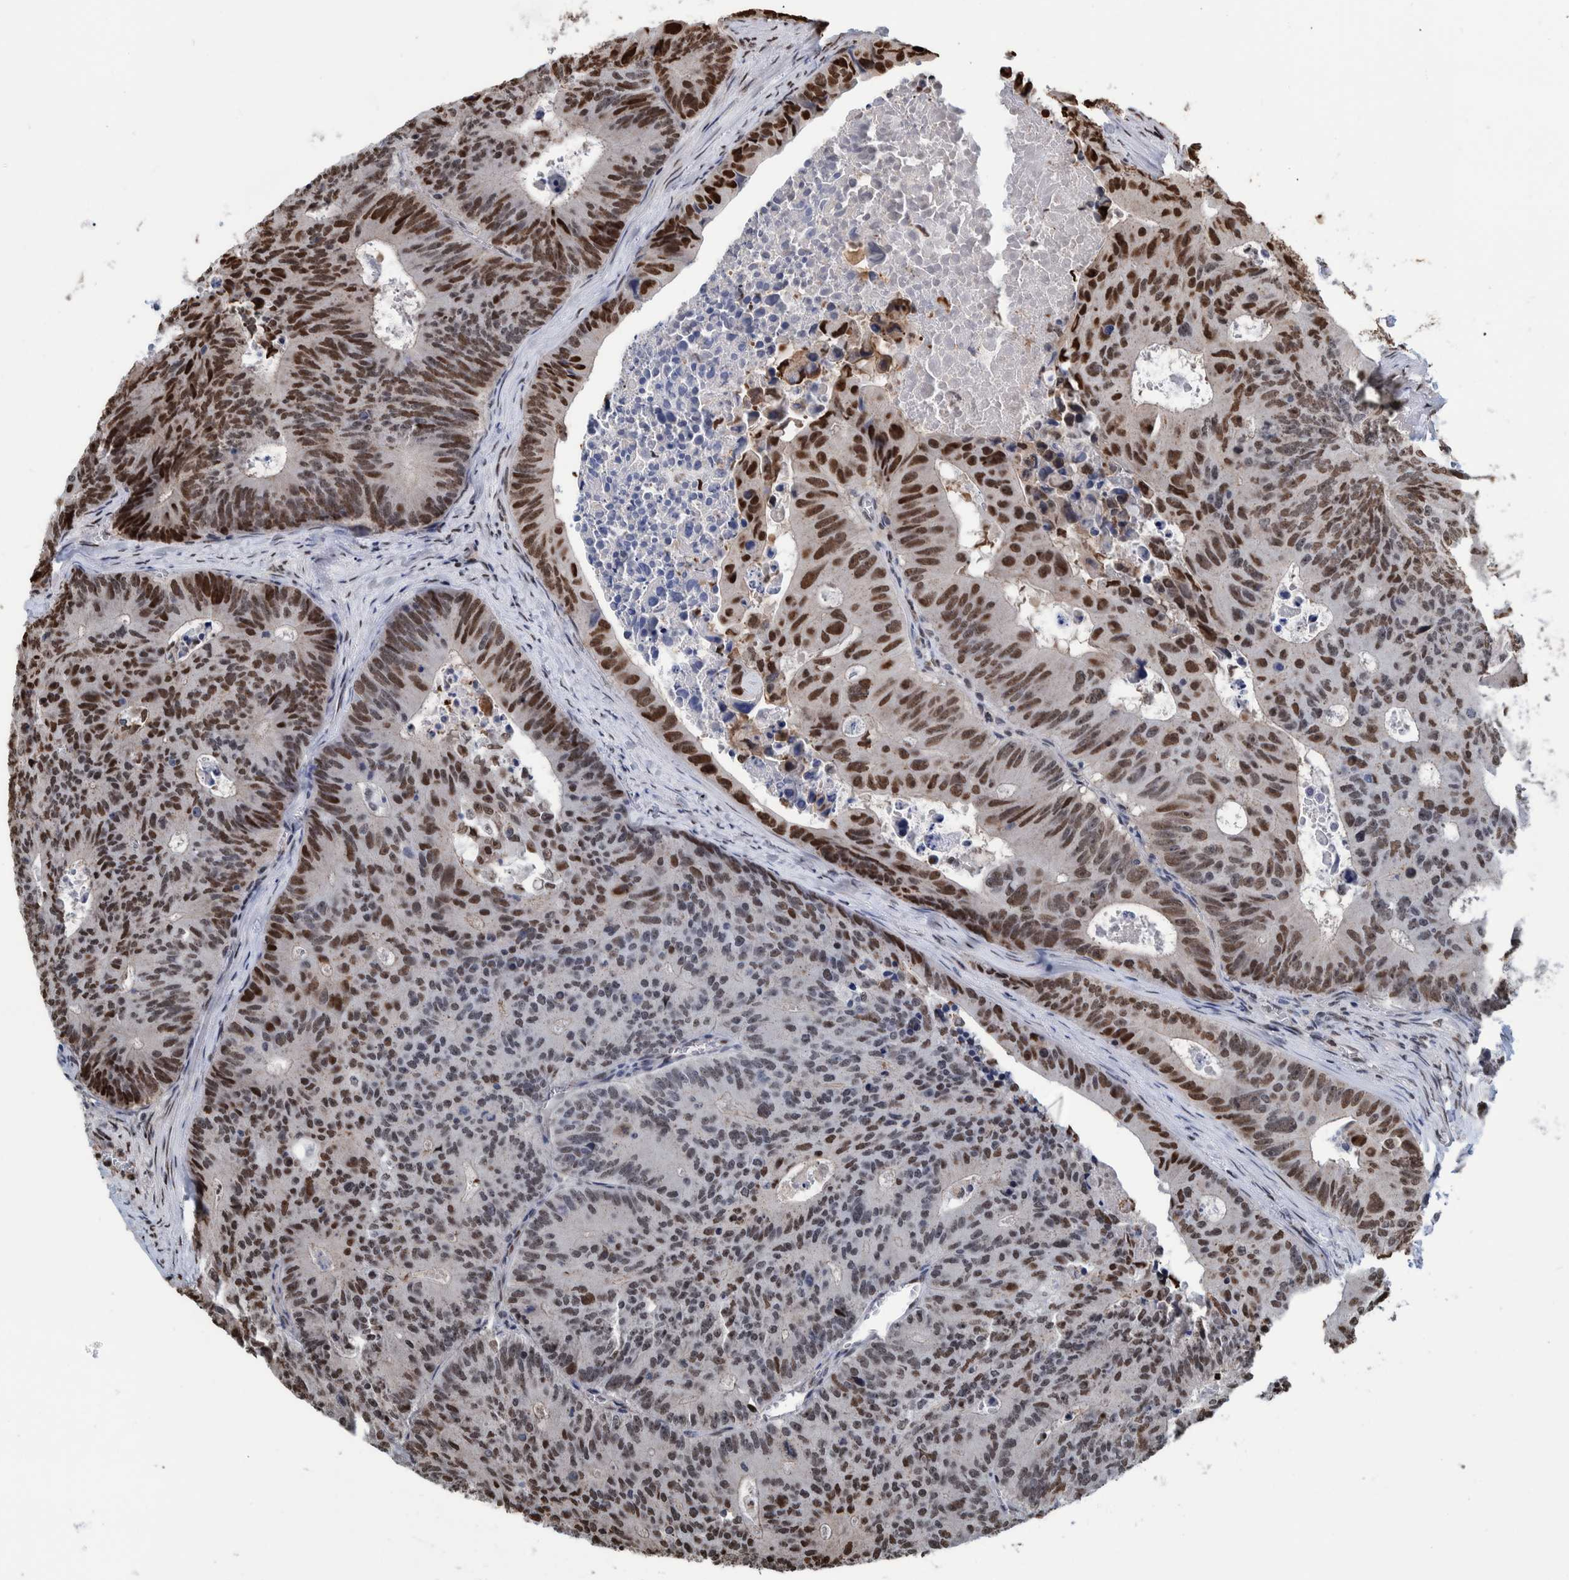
{"staining": {"intensity": "strong", "quantity": "25%-75%", "location": "nuclear"}, "tissue": "colorectal cancer", "cell_type": "Tumor cells", "image_type": "cancer", "snomed": [{"axis": "morphology", "description": "Adenocarcinoma, NOS"}, {"axis": "topography", "description": "Colon"}], "caption": "Colorectal adenocarcinoma stained with a protein marker reveals strong staining in tumor cells.", "gene": "HEATR9", "patient": {"sex": "male", "age": 87}}